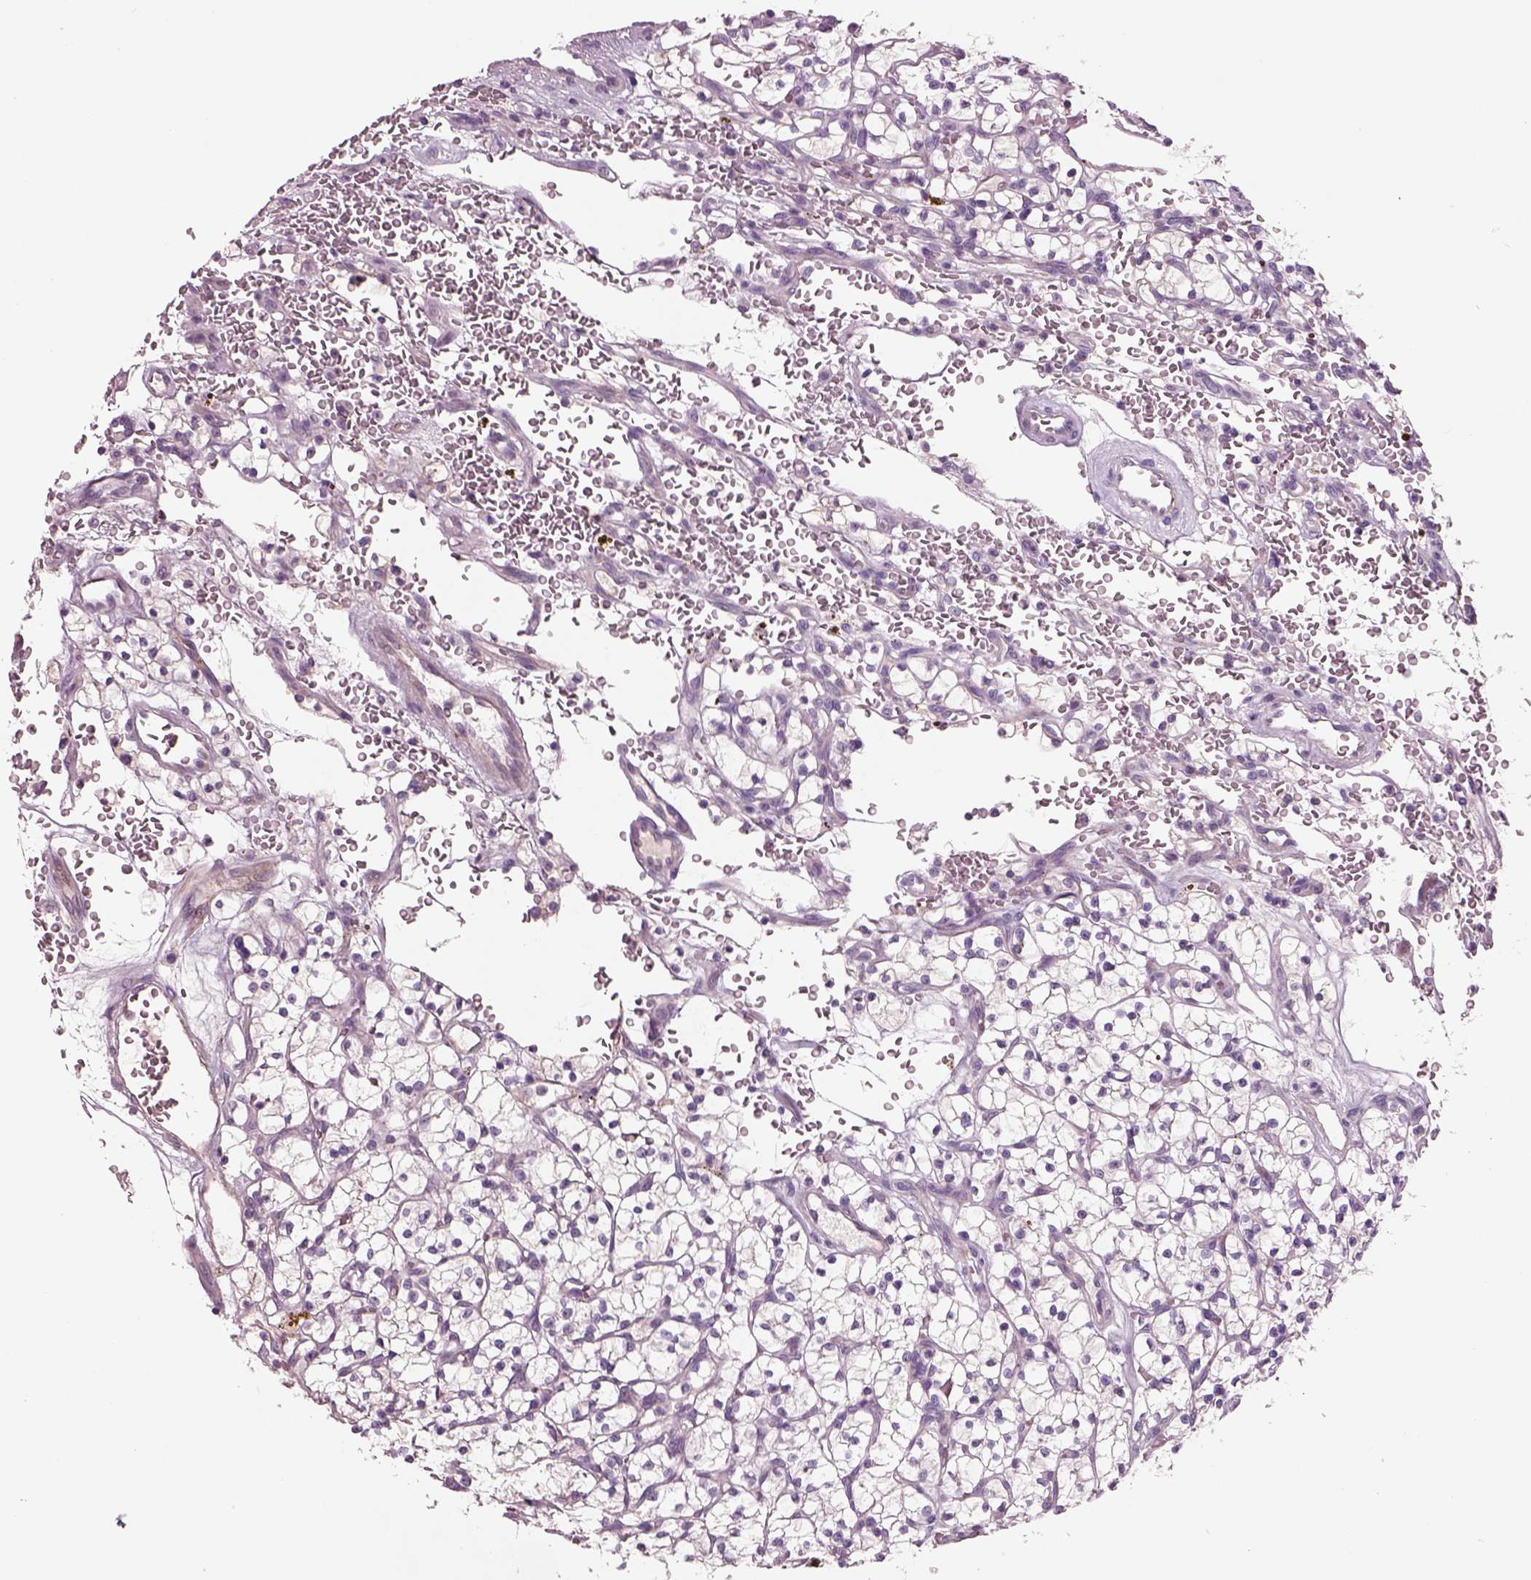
{"staining": {"intensity": "negative", "quantity": "none", "location": "none"}, "tissue": "renal cancer", "cell_type": "Tumor cells", "image_type": "cancer", "snomed": [{"axis": "morphology", "description": "Adenocarcinoma, NOS"}, {"axis": "topography", "description": "Kidney"}], "caption": "Tumor cells are negative for brown protein staining in adenocarcinoma (renal). (Brightfield microscopy of DAB (3,3'-diaminobenzidine) IHC at high magnification).", "gene": "PLPP7", "patient": {"sex": "female", "age": 64}}